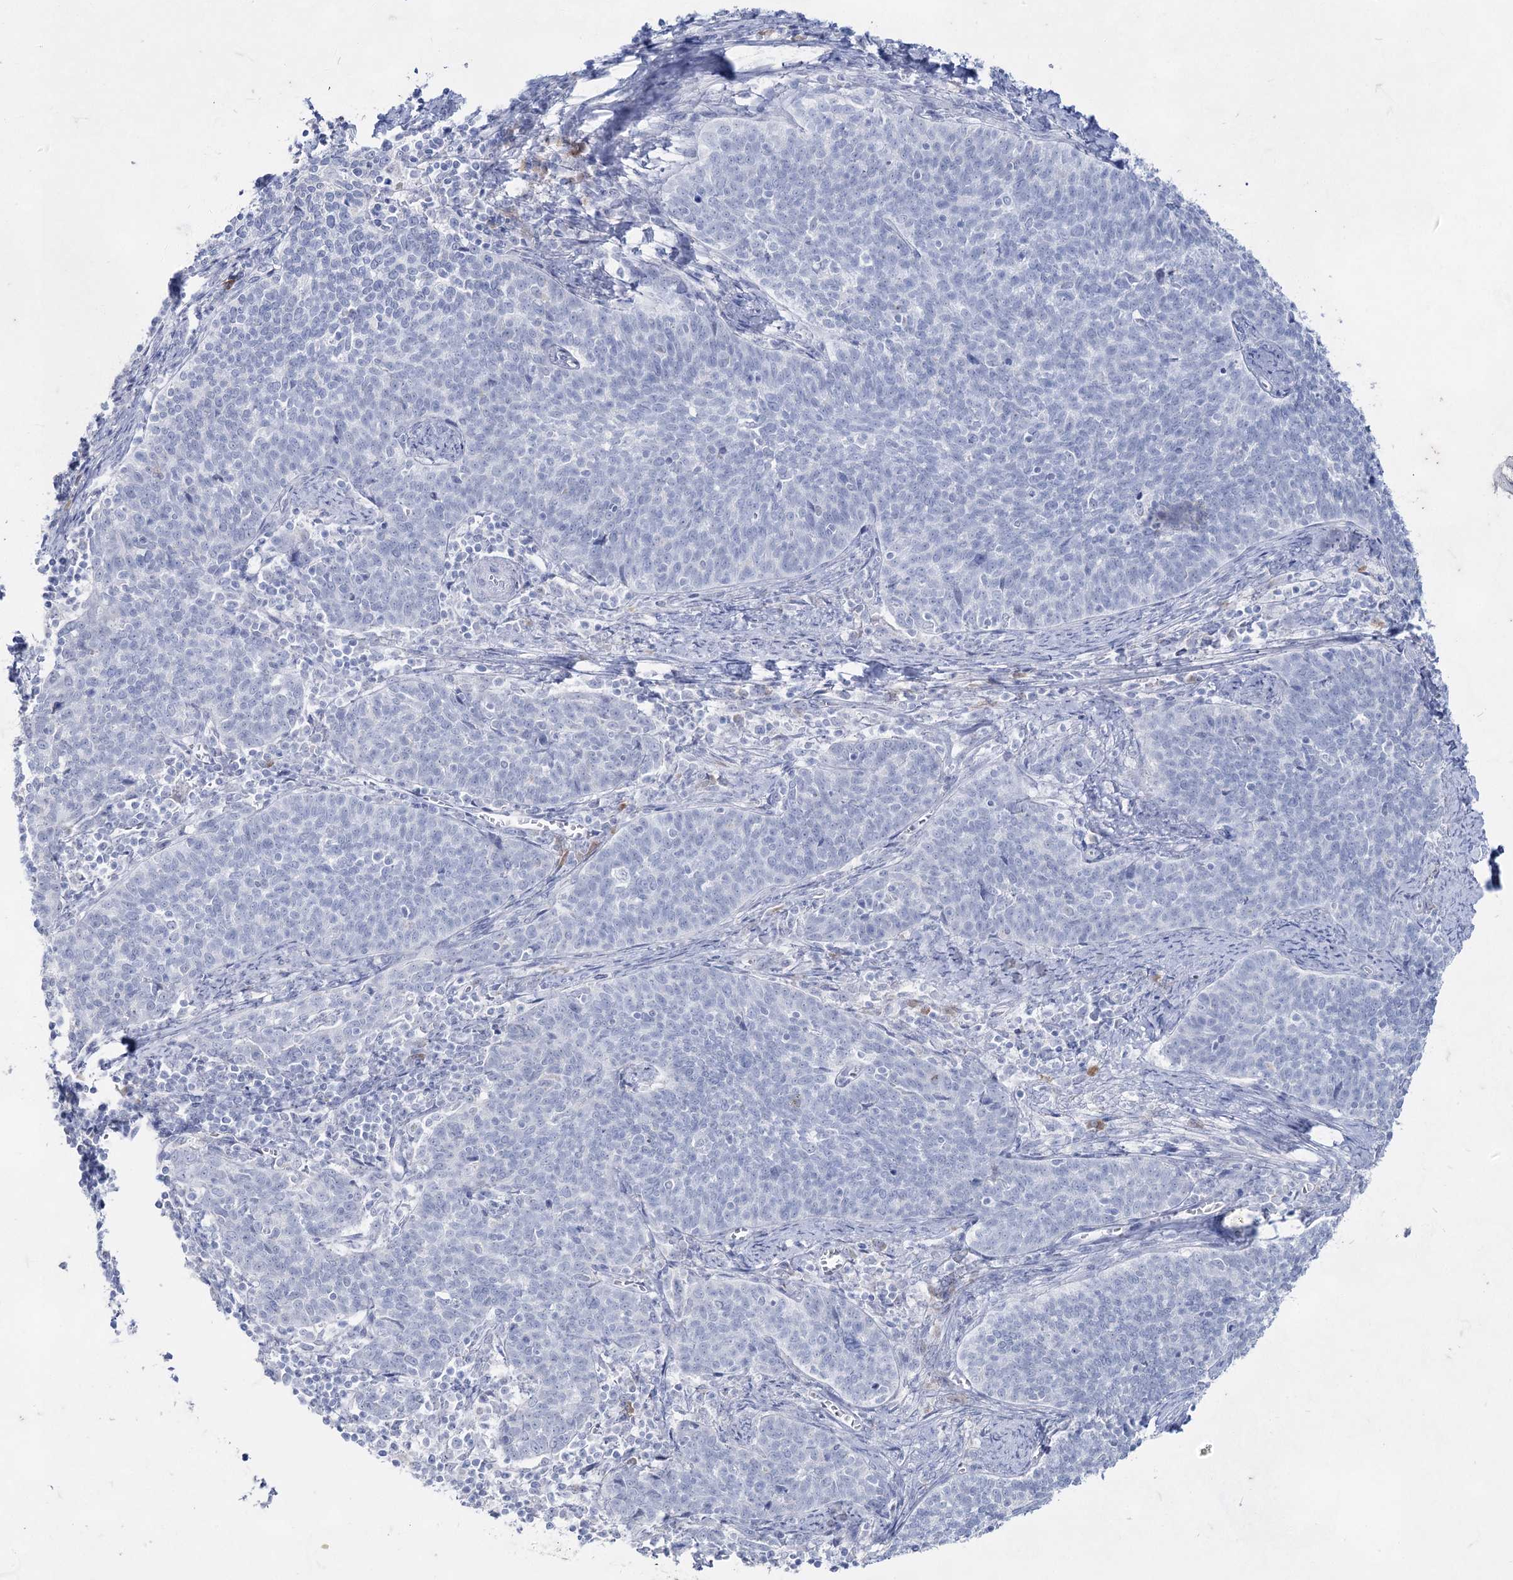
{"staining": {"intensity": "negative", "quantity": "none", "location": "none"}, "tissue": "cervical cancer", "cell_type": "Tumor cells", "image_type": "cancer", "snomed": [{"axis": "morphology", "description": "Squamous cell carcinoma, NOS"}, {"axis": "topography", "description": "Cervix"}], "caption": "High magnification brightfield microscopy of cervical cancer (squamous cell carcinoma) stained with DAB (brown) and counterstained with hematoxylin (blue): tumor cells show no significant expression.", "gene": "ACRV1", "patient": {"sex": "female", "age": 39}}